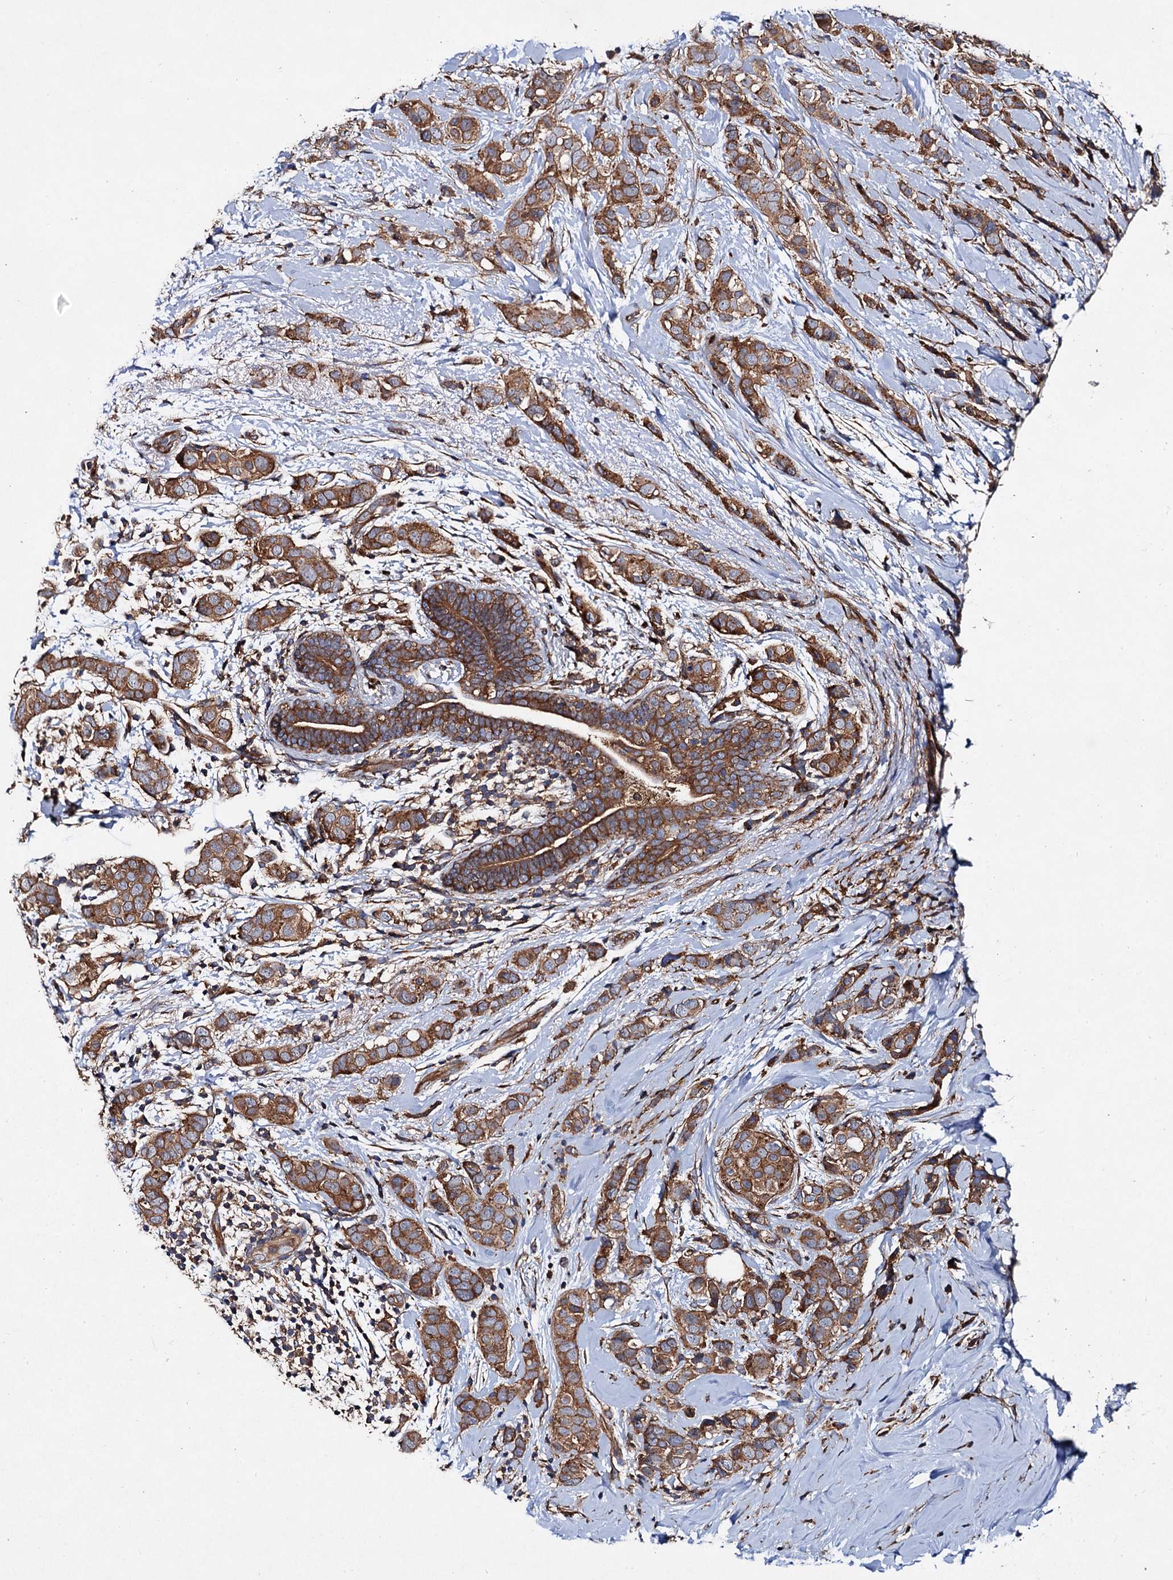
{"staining": {"intensity": "moderate", "quantity": ">75%", "location": "cytoplasmic/membranous"}, "tissue": "breast cancer", "cell_type": "Tumor cells", "image_type": "cancer", "snomed": [{"axis": "morphology", "description": "Lobular carcinoma"}, {"axis": "topography", "description": "Breast"}], "caption": "The image reveals staining of lobular carcinoma (breast), revealing moderate cytoplasmic/membranous protein expression (brown color) within tumor cells.", "gene": "VPS29", "patient": {"sex": "female", "age": 51}}